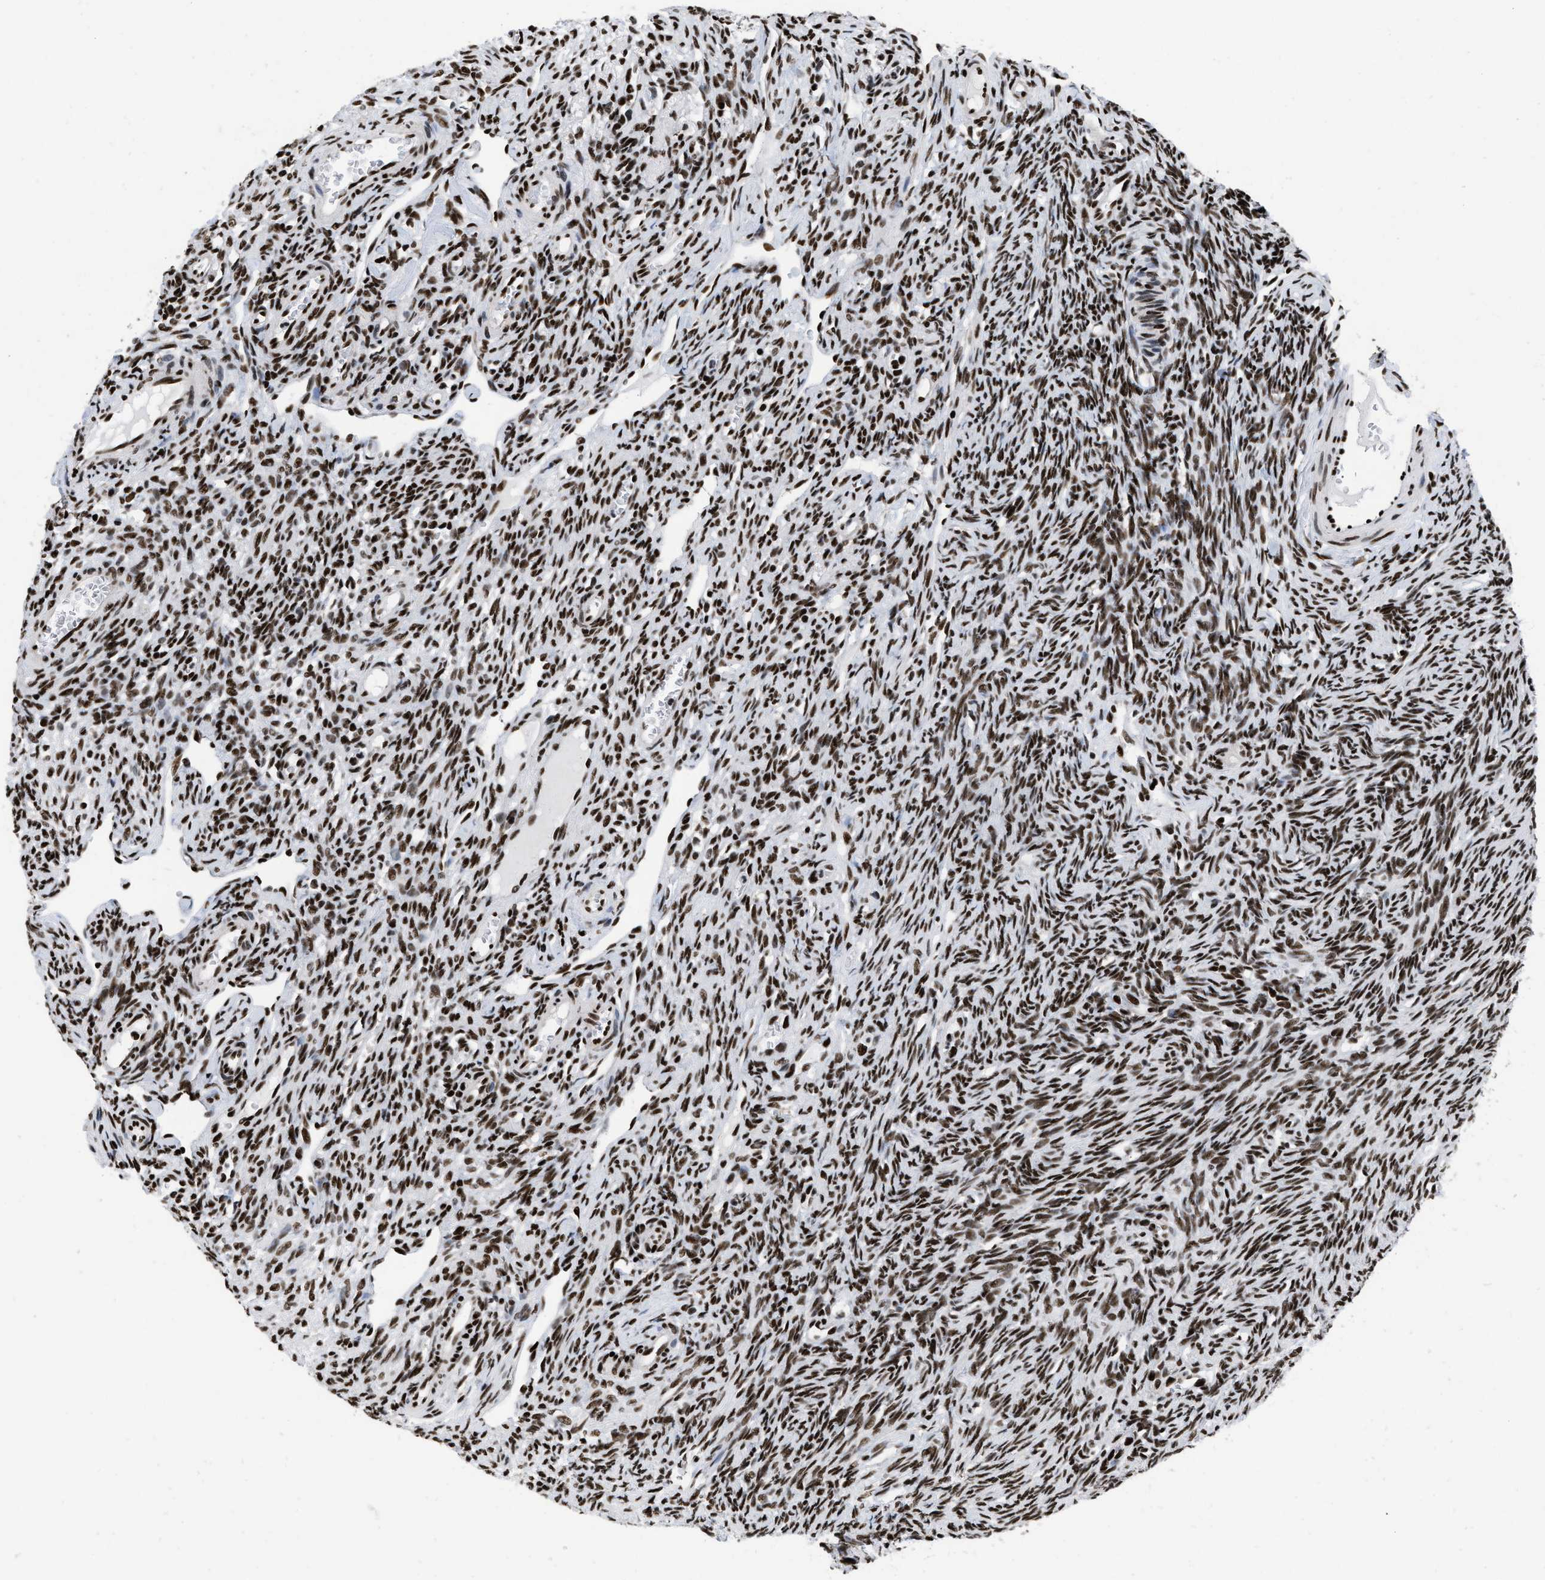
{"staining": {"intensity": "moderate", "quantity": ">75%", "location": "nuclear"}, "tissue": "ovary", "cell_type": "Follicle cells", "image_type": "normal", "snomed": [{"axis": "morphology", "description": "Normal tissue, NOS"}, {"axis": "topography", "description": "Ovary"}], "caption": "Immunohistochemistry (IHC) (DAB (3,3'-diaminobenzidine)) staining of benign human ovary exhibits moderate nuclear protein expression in approximately >75% of follicle cells. (DAB = brown stain, brightfield microscopy at high magnification).", "gene": "CREB1", "patient": {"sex": "female", "age": 33}}